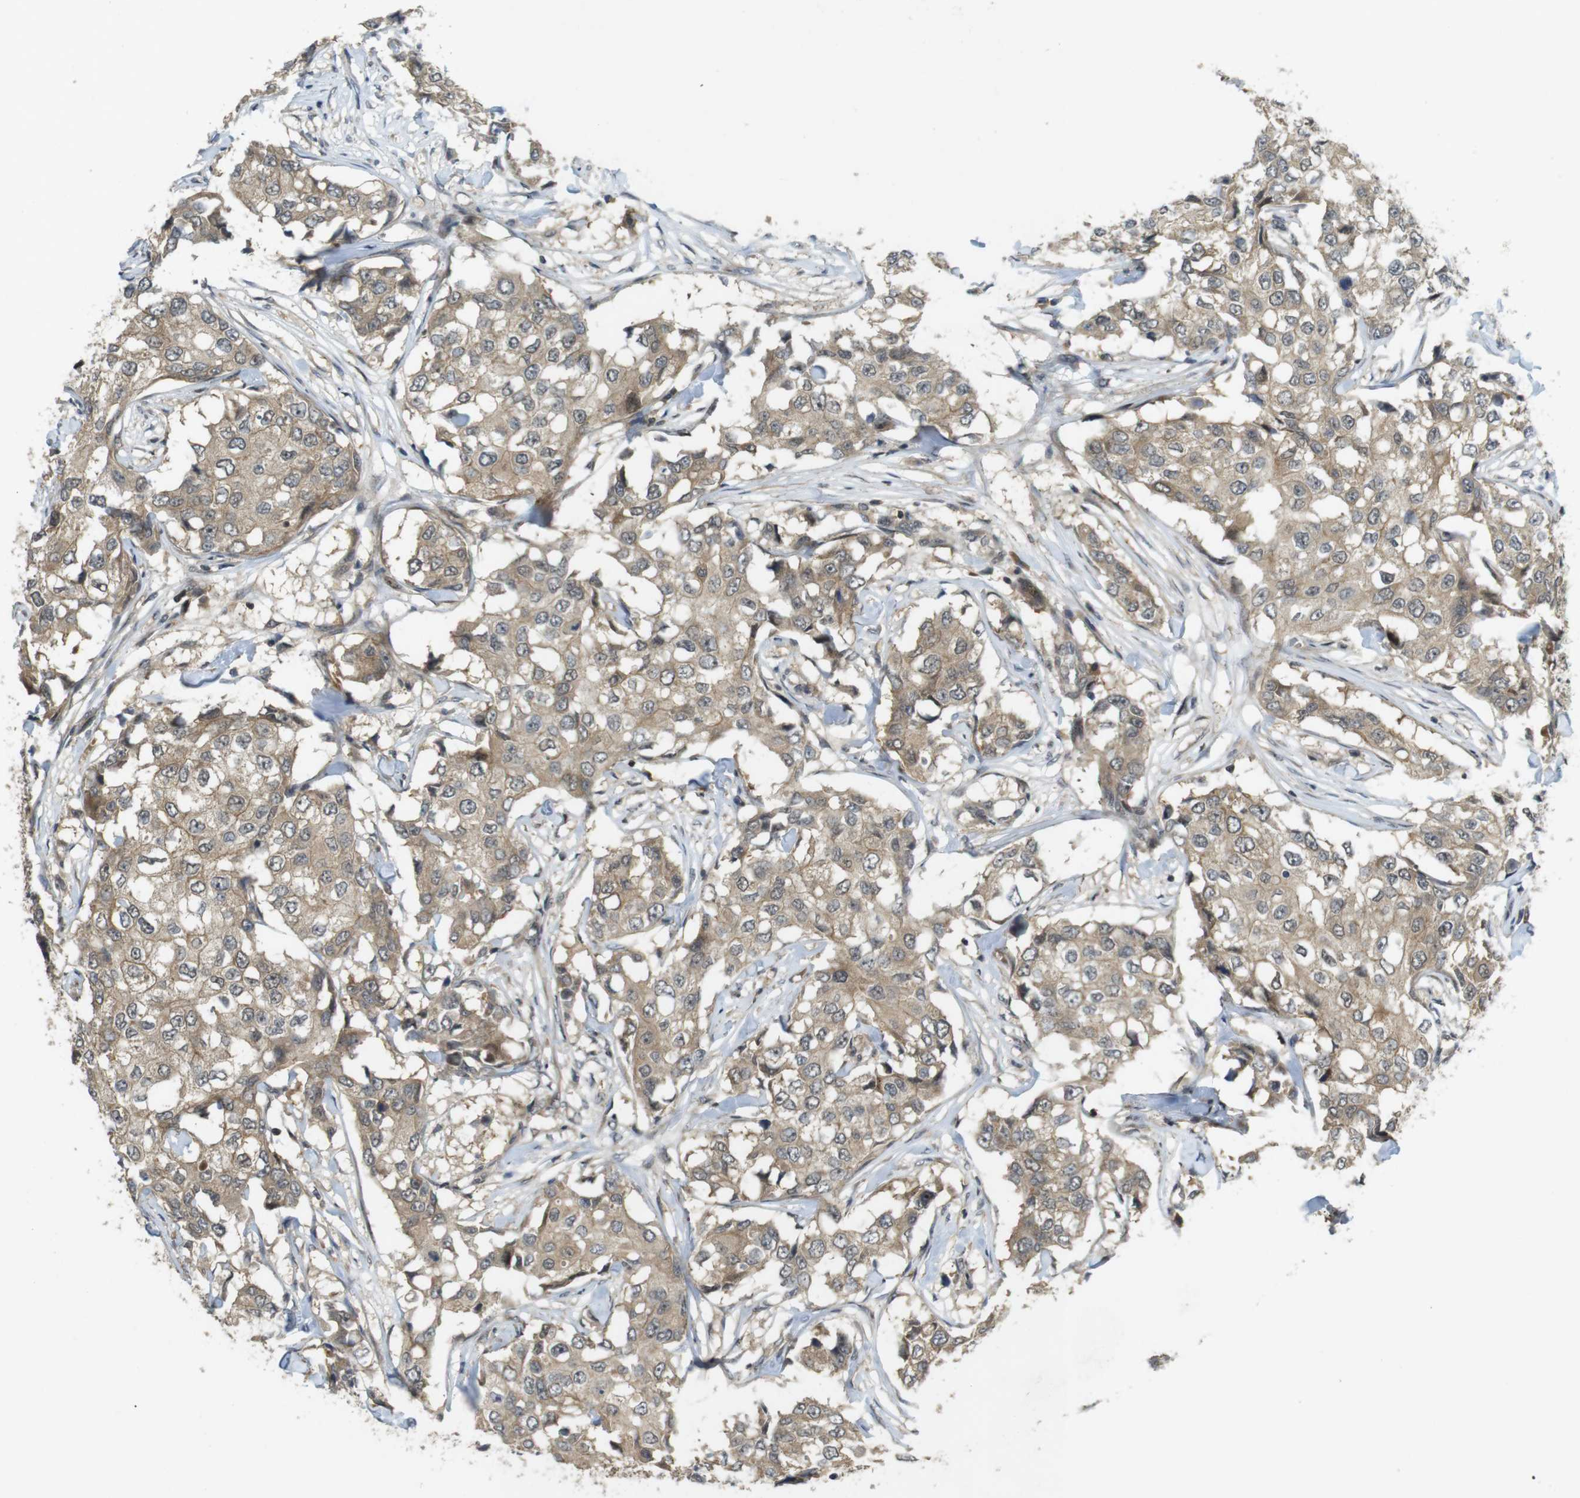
{"staining": {"intensity": "moderate", "quantity": ">75%", "location": "cytoplasmic/membranous"}, "tissue": "breast cancer", "cell_type": "Tumor cells", "image_type": "cancer", "snomed": [{"axis": "morphology", "description": "Duct carcinoma"}, {"axis": "topography", "description": "Breast"}], "caption": "Tumor cells show moderate cytoplasmic/membranous staining in about >75% of cells in breast intraductal carcinoma. The protein is shown in brown color, while the nuclei are stained blue.", "gene": "TMX3", "patient": {"sex": "female", "age": 27}}